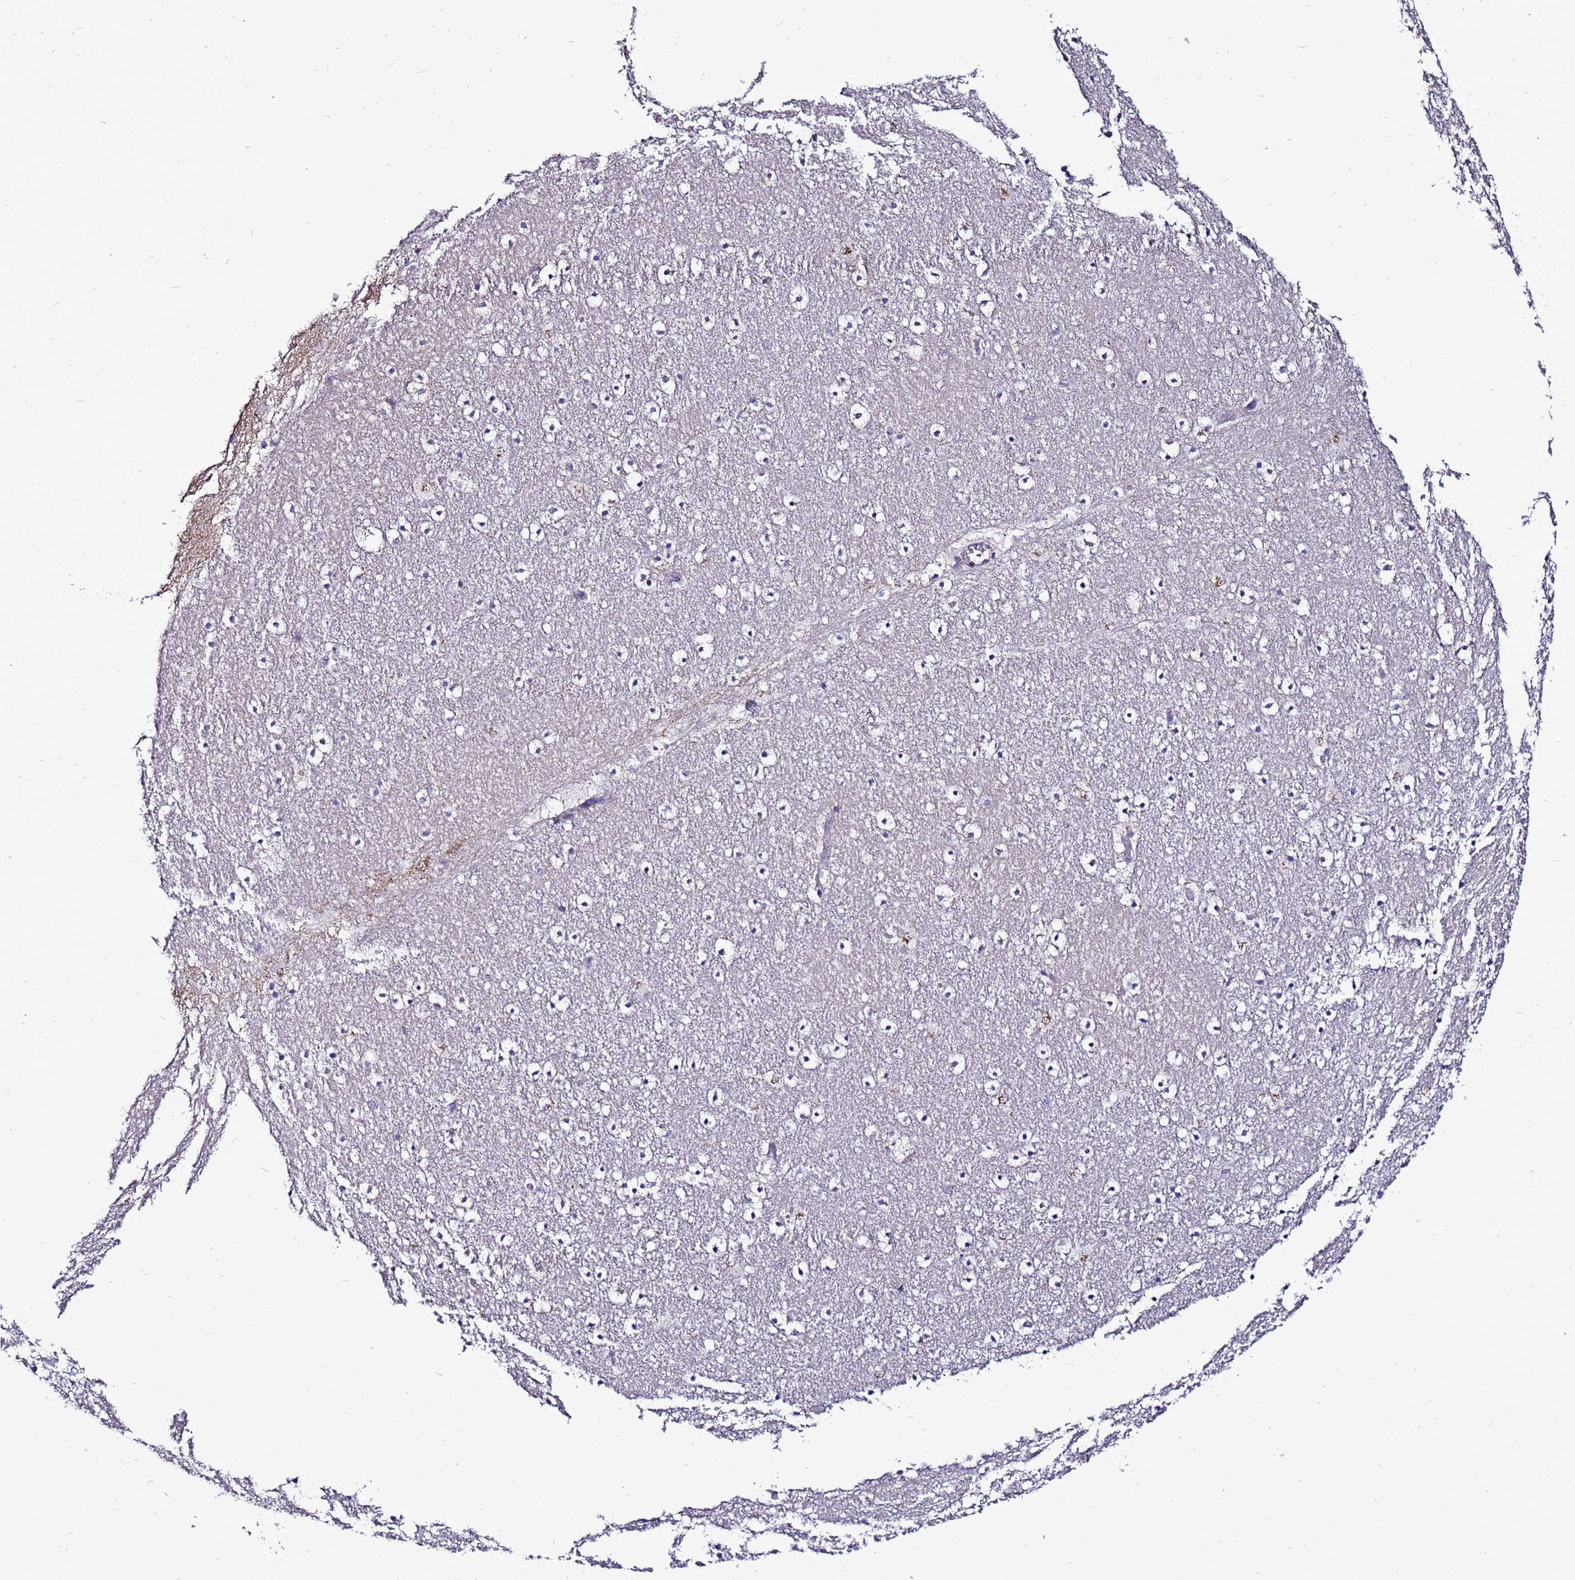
{"staining": {"intensity": "moderate", "quantity": "<25%", "location": "cytoplasmic/membranous"}, "tissue": "caudate", "cell_type": "Glial cells", "image_type": "normal", "snomed": [{"axis": "morphology", "description": "Normal tissue, NOS"}, {"axis": "topography", "description": "Lateral ventricle wall"}], "caption": "IHC (DAB (3,3'-diaminobenzidine)) staining of benign human caudate shows moderate cytoplasmic/membranous protein staining in approximately <25% of glial cells. (DAB (3,3'-diaminobenzidine) IHC with brightfield microscopy, high magnification).", "gene": "HIGD2A", "patient": {"sex": "male", "age": 45}}